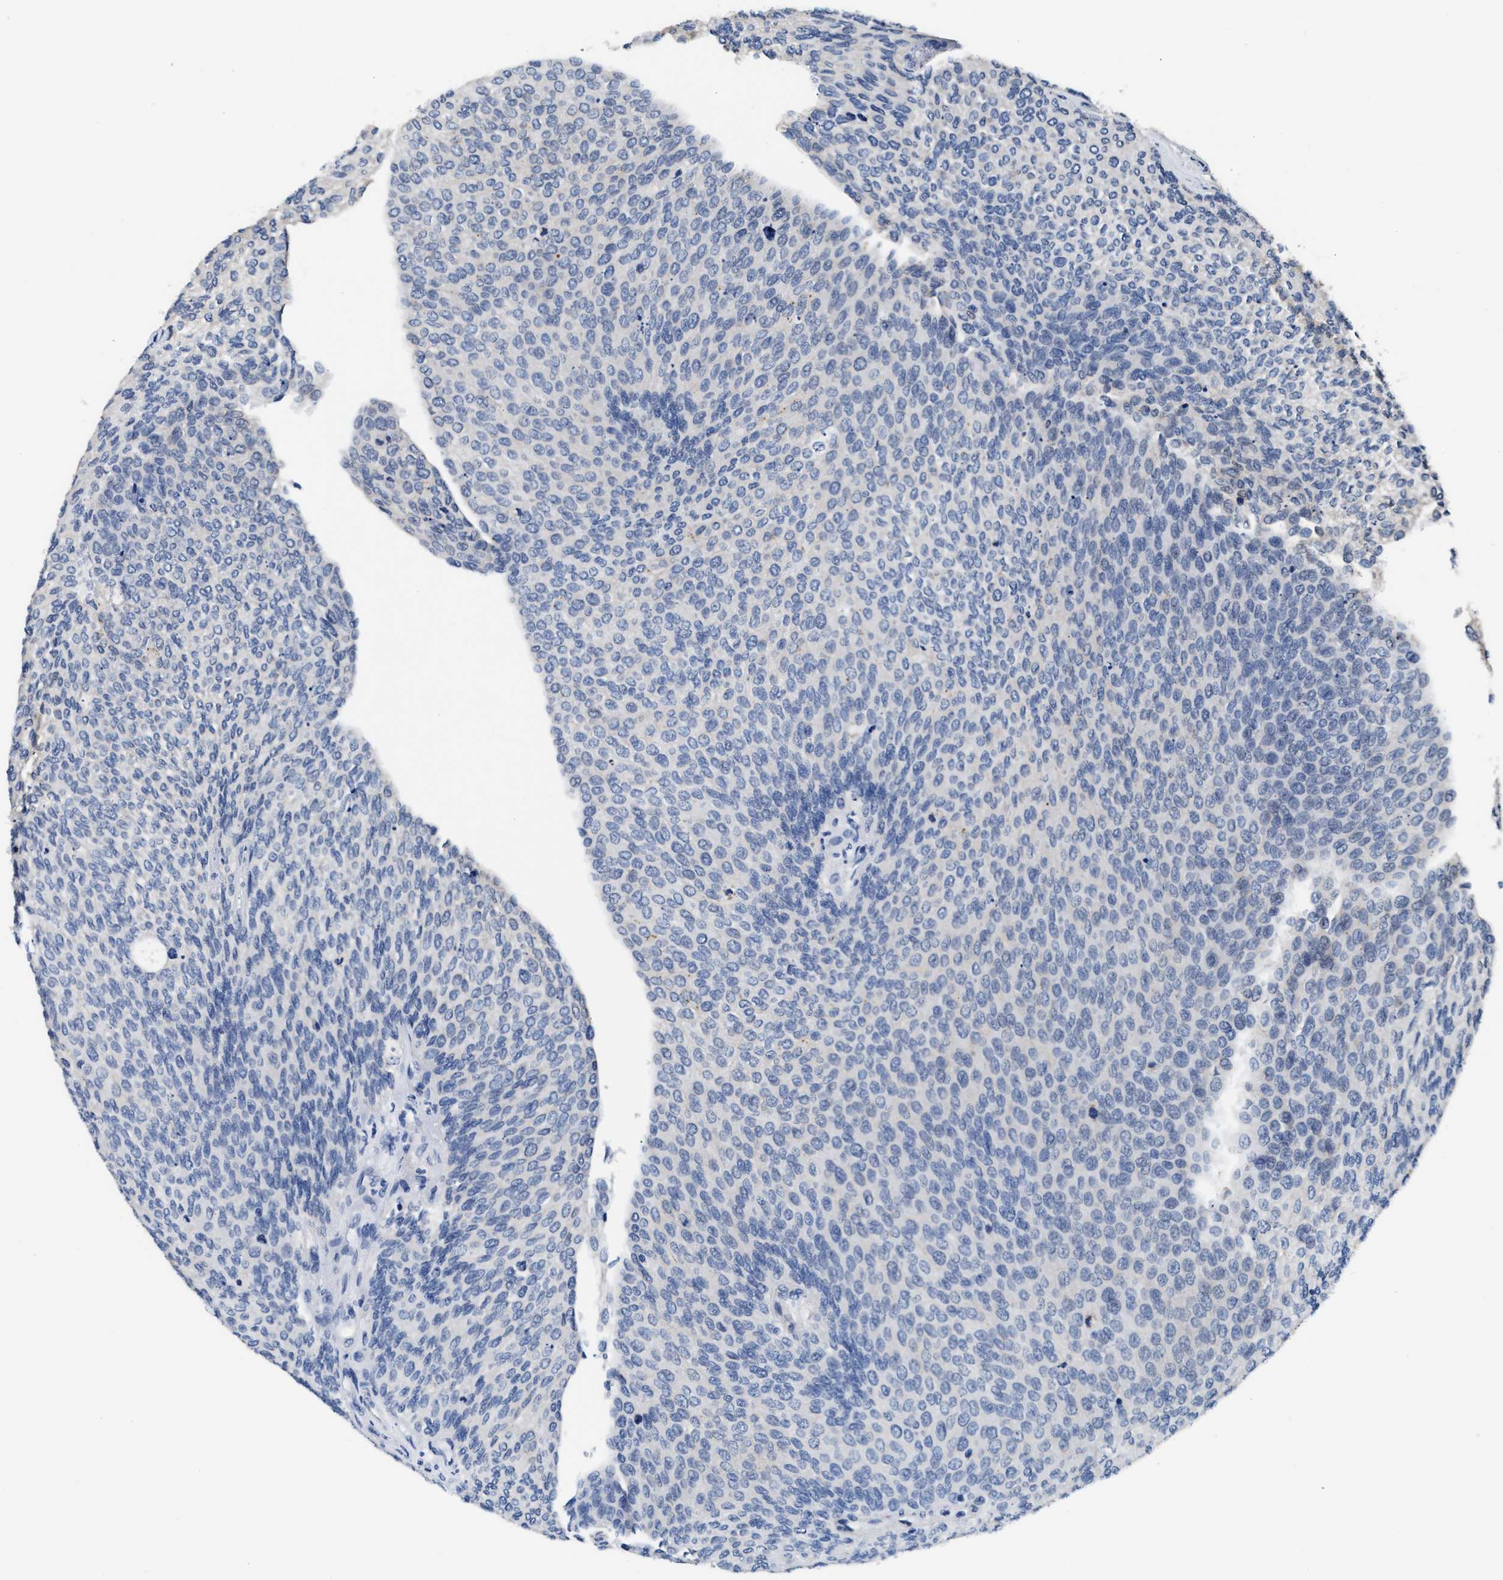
{"staining": {"intensity": "negative", "quantity": "none", "location": "none"}, "tissue": "urothelial cancer", "cell_type": "Tumor cells", "image_type": "cancer", "snomed": [{"axis": "morphology", "description": "Urothelial carcinoma, Low grade"}, {"axis": "topography", "description": "Urinary bladder"}], "caption": "There is no significant staining in tumor cells of urothelial cancer.", "gene": "MYH3", "patient": {"sex": "female", "age": 79}}